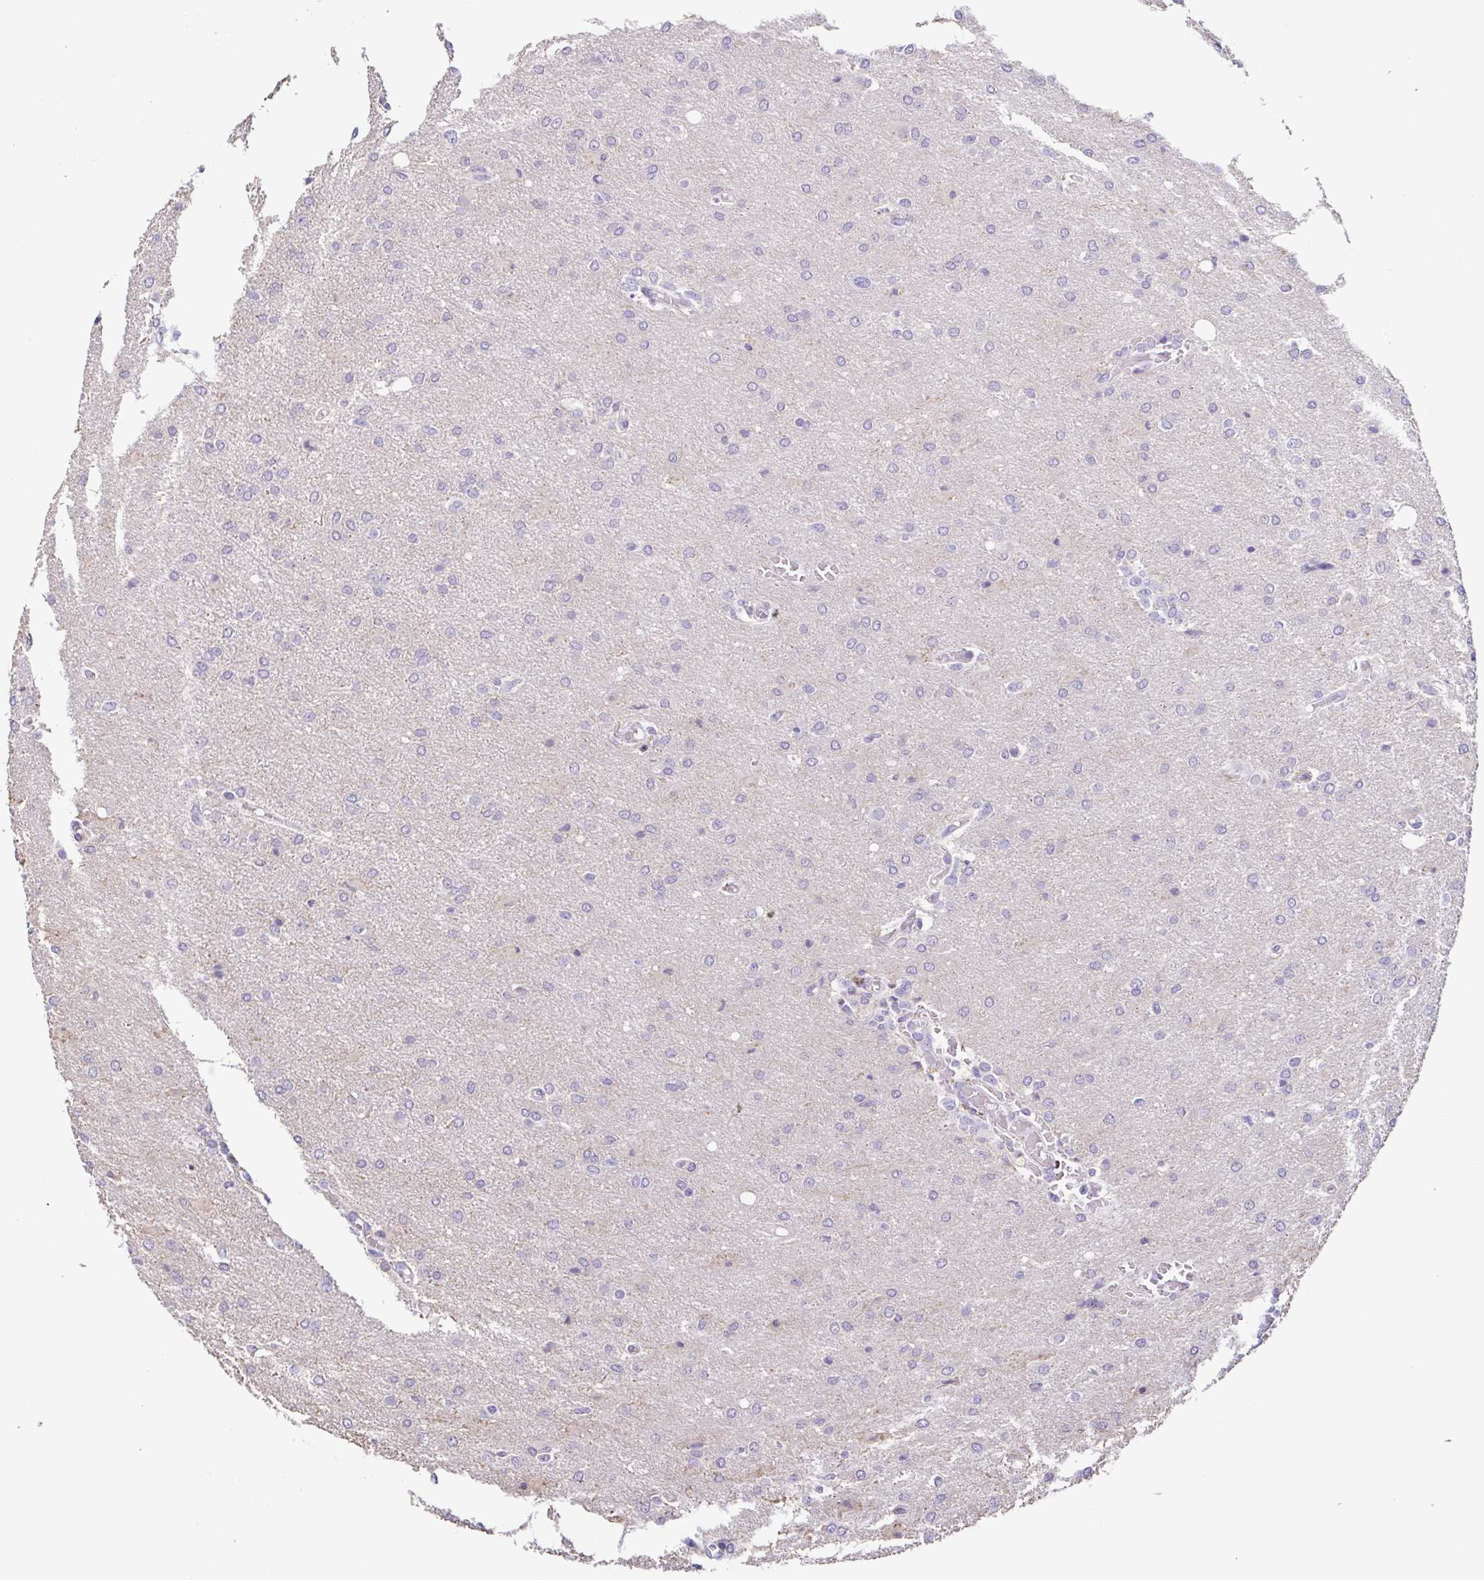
{"staining": {"intensity": "negative", "quantity": "none", "location": "none"}, "tissue": "glioma", "cell_type": "Tumor cells", "image_type": "cancer", "snomed": [{"axis": "morphology", "description": "Glioma, malignant, High grade"}, {"axis": "topography", "description": "Brain"}], "caption": "Tumor cells show no significant protein staining in glioma.", "gene": "TERT", "patient": {"sex": "male", "age": 68}}